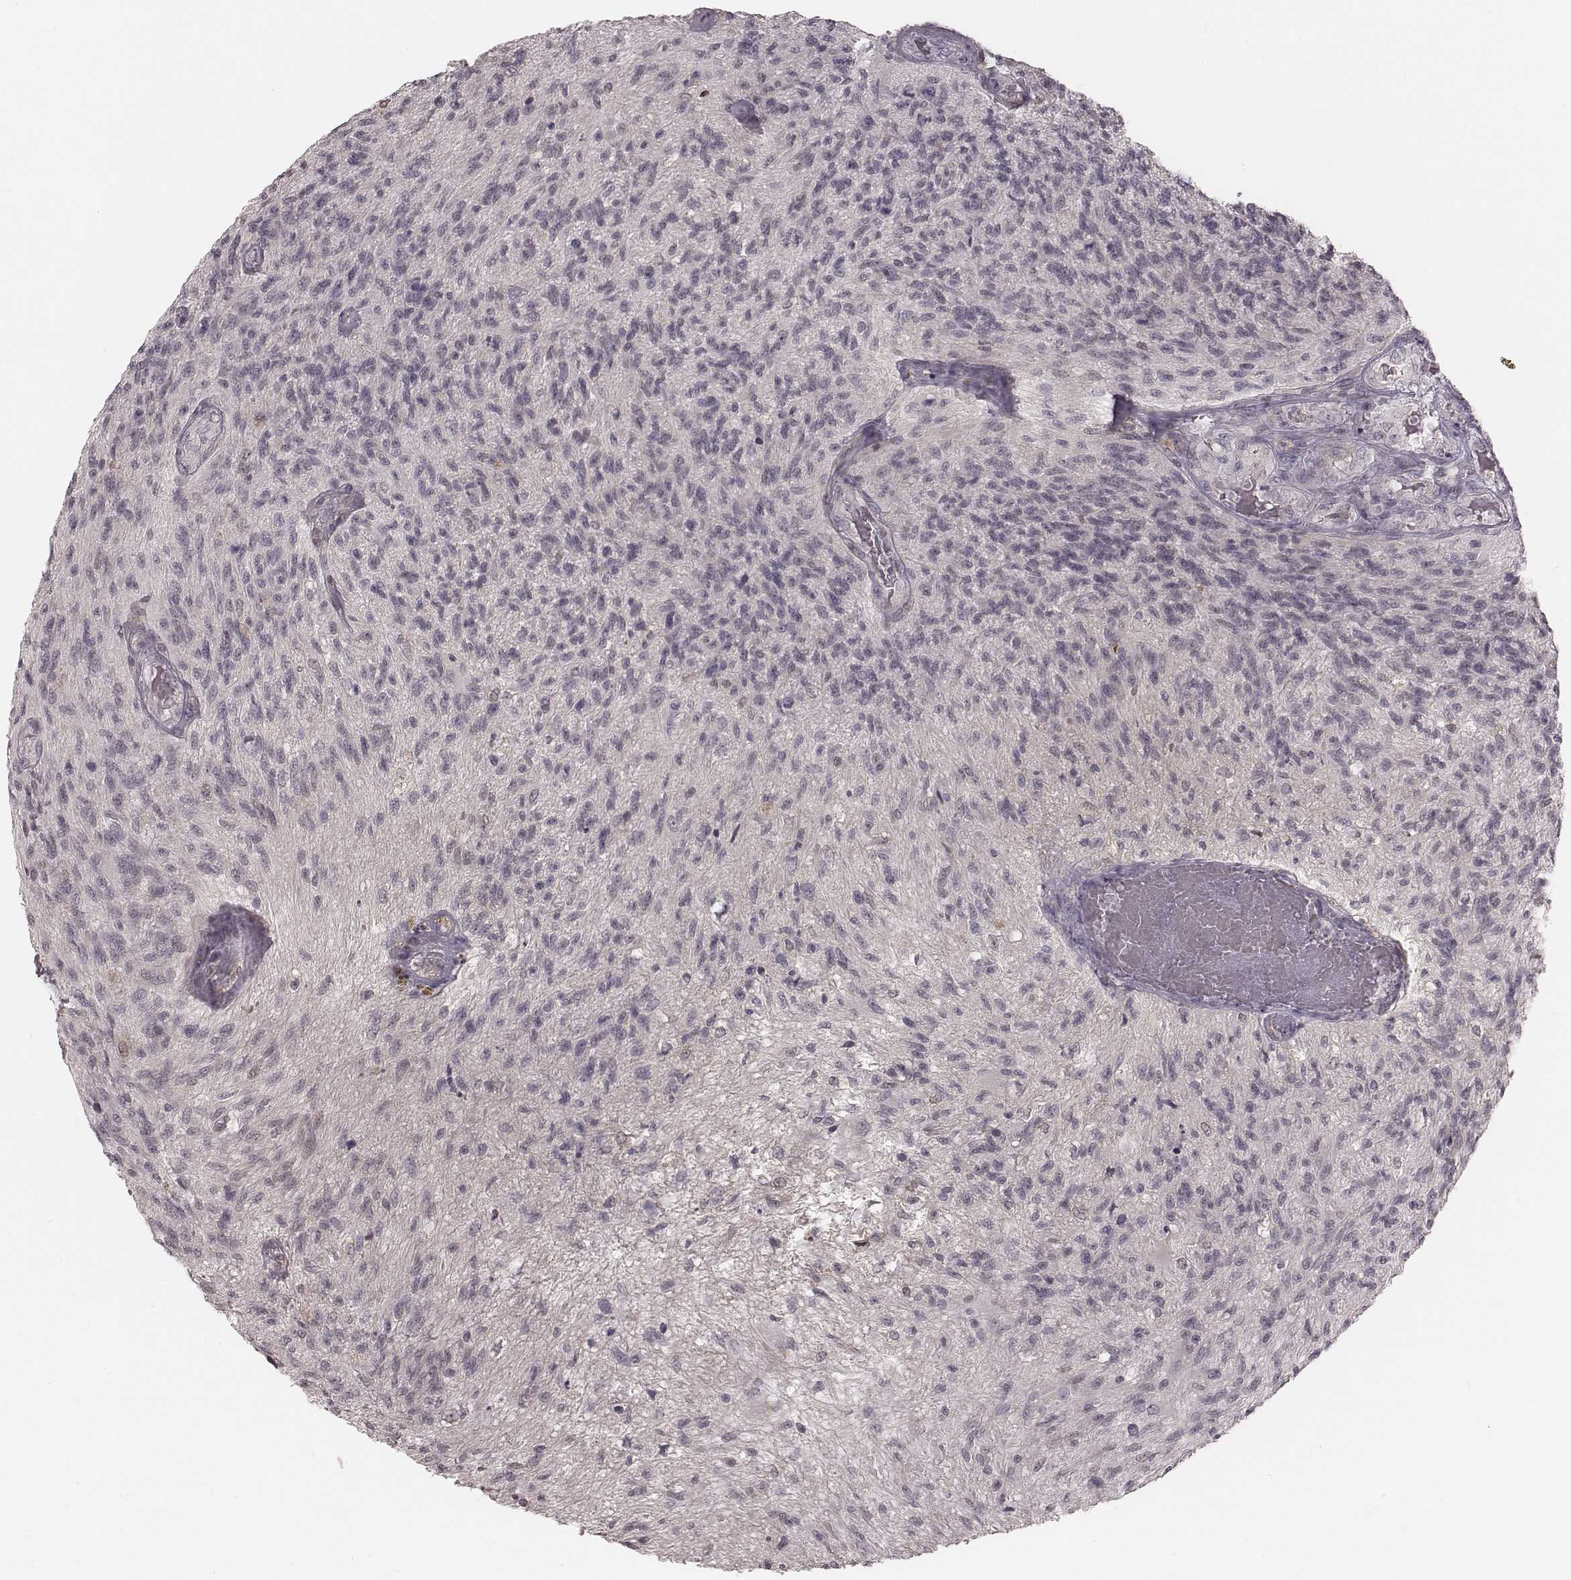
{"staining": {"intensity": "negative", "quantity": "none", "location": "none"}, "tissue": "glioma", "cell_type": "Tumor cells", "image_type": "cancer", "snomed": [{"axis": "morphology", "description": "Glioma, malignant, High grade"}, {"axis": "topography", "description": "Brain"}], "caption": "Immunohistochemical staining of human malignant glioma (high-grade) displays no significant staining in tumor cells.", "gene": "IQCG", "patient": {"sex": "male", "age": 56}}